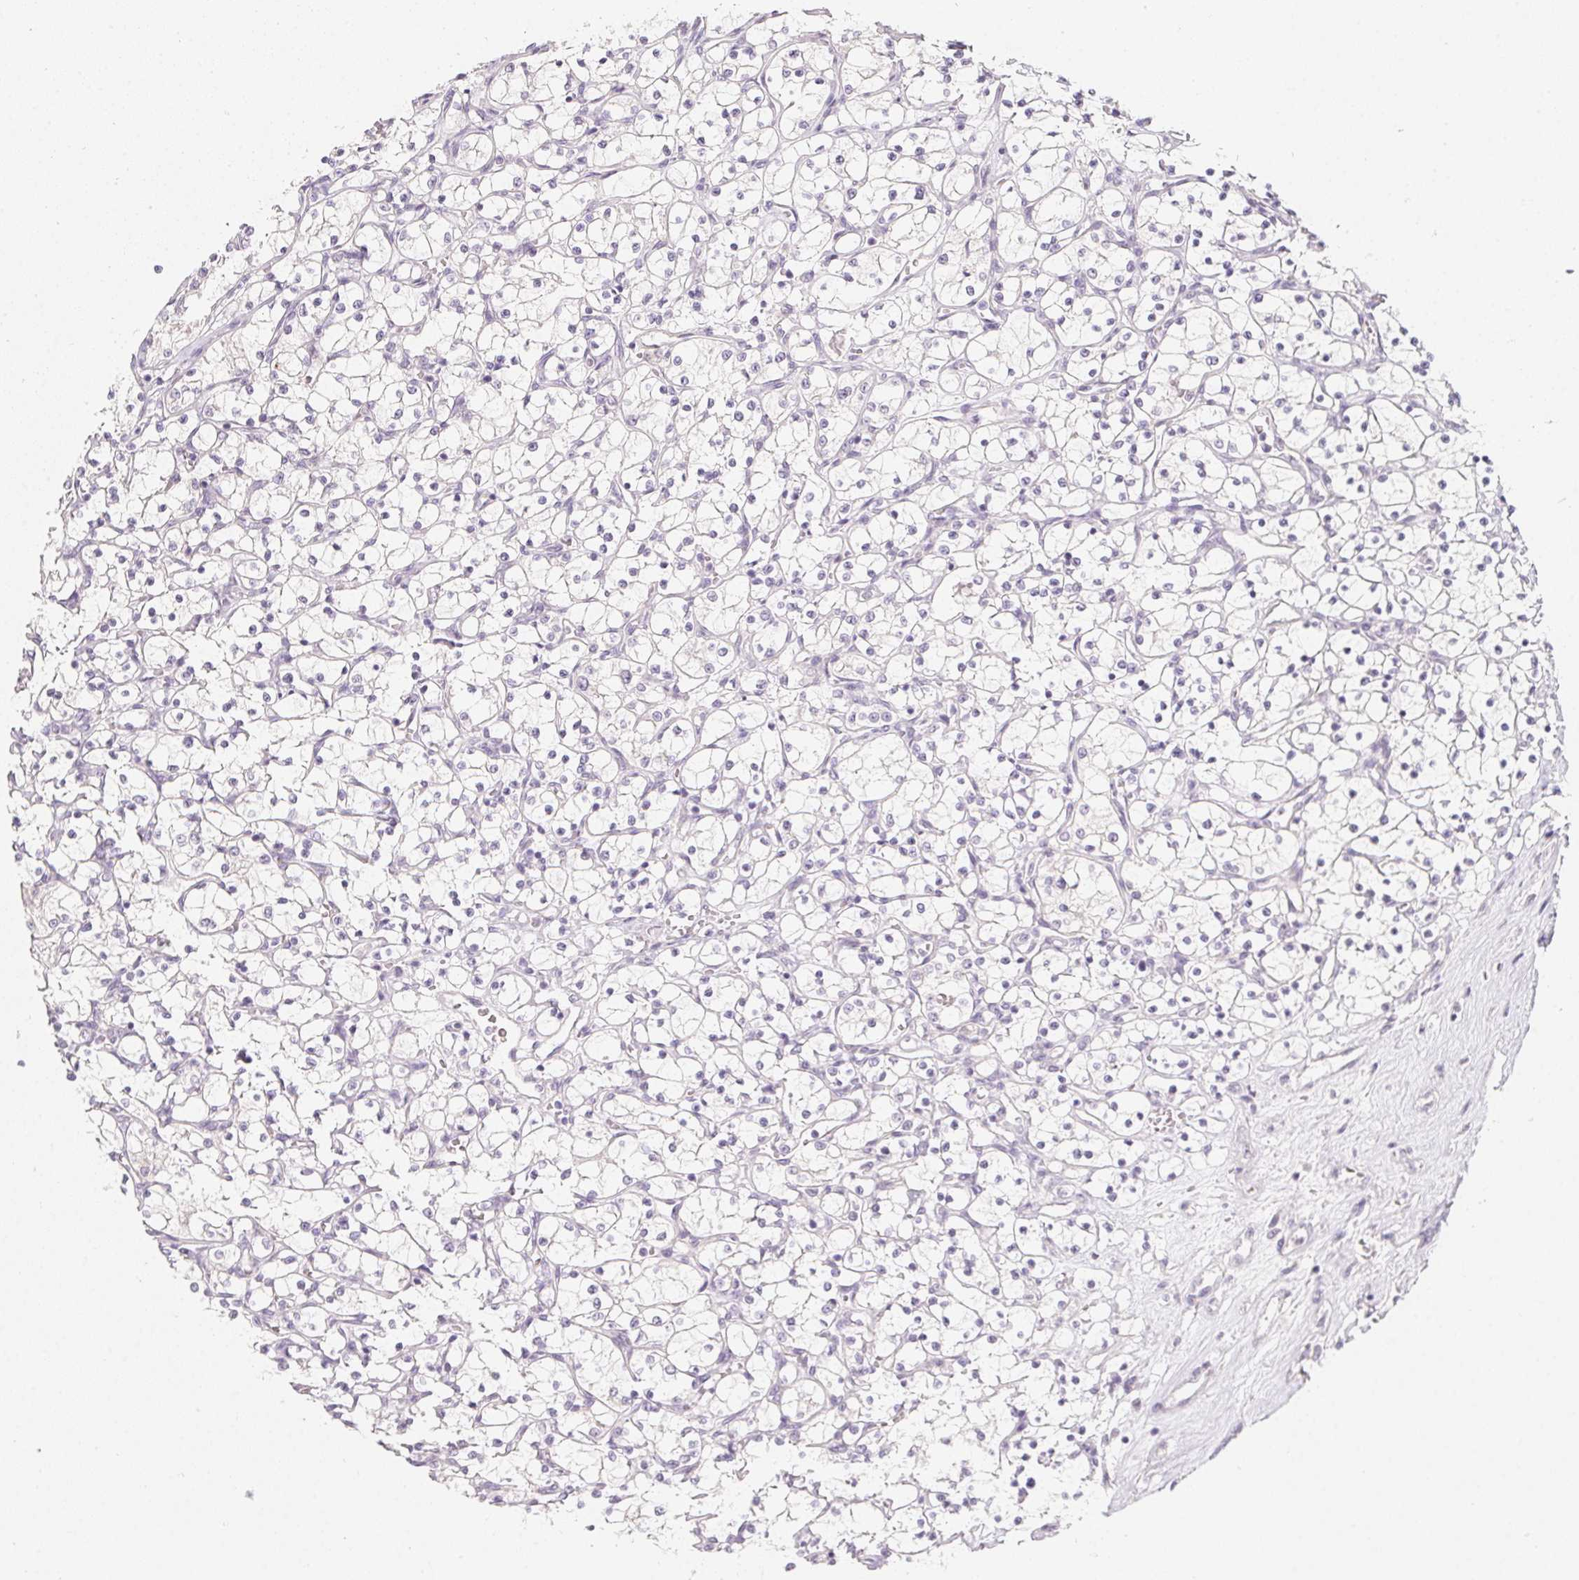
{"staining": {"intensity": "negative", "quantity": "none", "location": "none"}, "tissue": "renal cancer", "cell_type": "Tumor cells", "image_type": "cancer", "snomed": [{"axis": "morphology", "description": "Adenocarcinoma, NOS"}, {"axis": "topography", "description": "Kidney"}], "caption": "IHC image of neoplastic tissue: human renal cancer stained with DAB (3,3'-diaminobenzidine) exhibits no significant protein staining in tumor cells.", "gene": "ZBBX", "patient": {"sex": "female", "age": 69}}